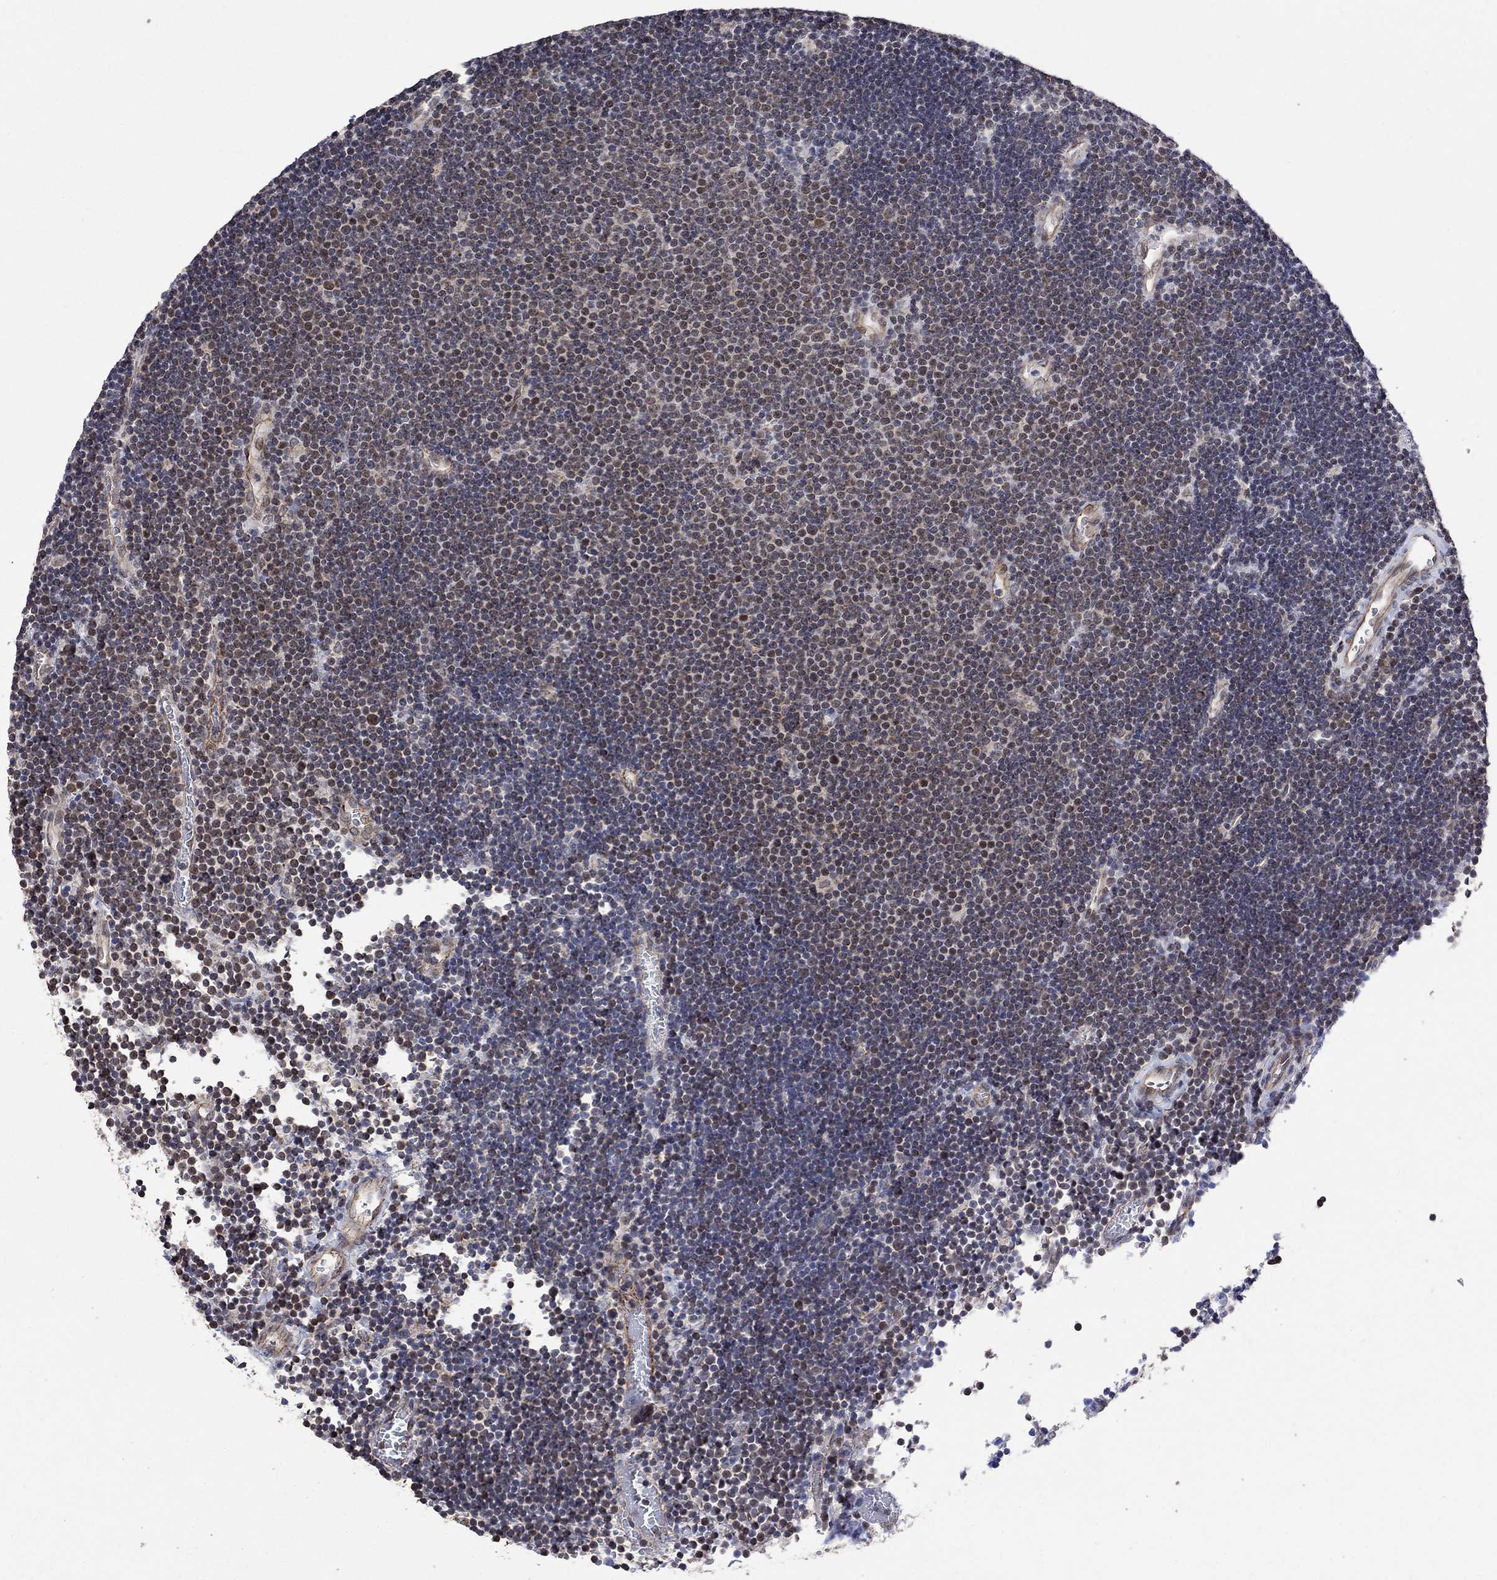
{"staining": {"intensity": "negative", "quantity": "none", "location": "none"}, "tissue": "lymphoma", "cell_type": "Tumor cells", "image_type": "cancer", "snomed": [{"axis": "morphology", "description": "Malignant lymphoma, non-Hodgkin's type, Low grade"}, {"axis": "topography", "description": "Brain"}], "caption": "This is an immunohistochemistry image of human malignant lymphoma, non-Hodgkin's type (low-grade). There is no positivity in tumor cells.", "gene": "ANKRA2", "patient": {"sex": "female", "age": 66}}